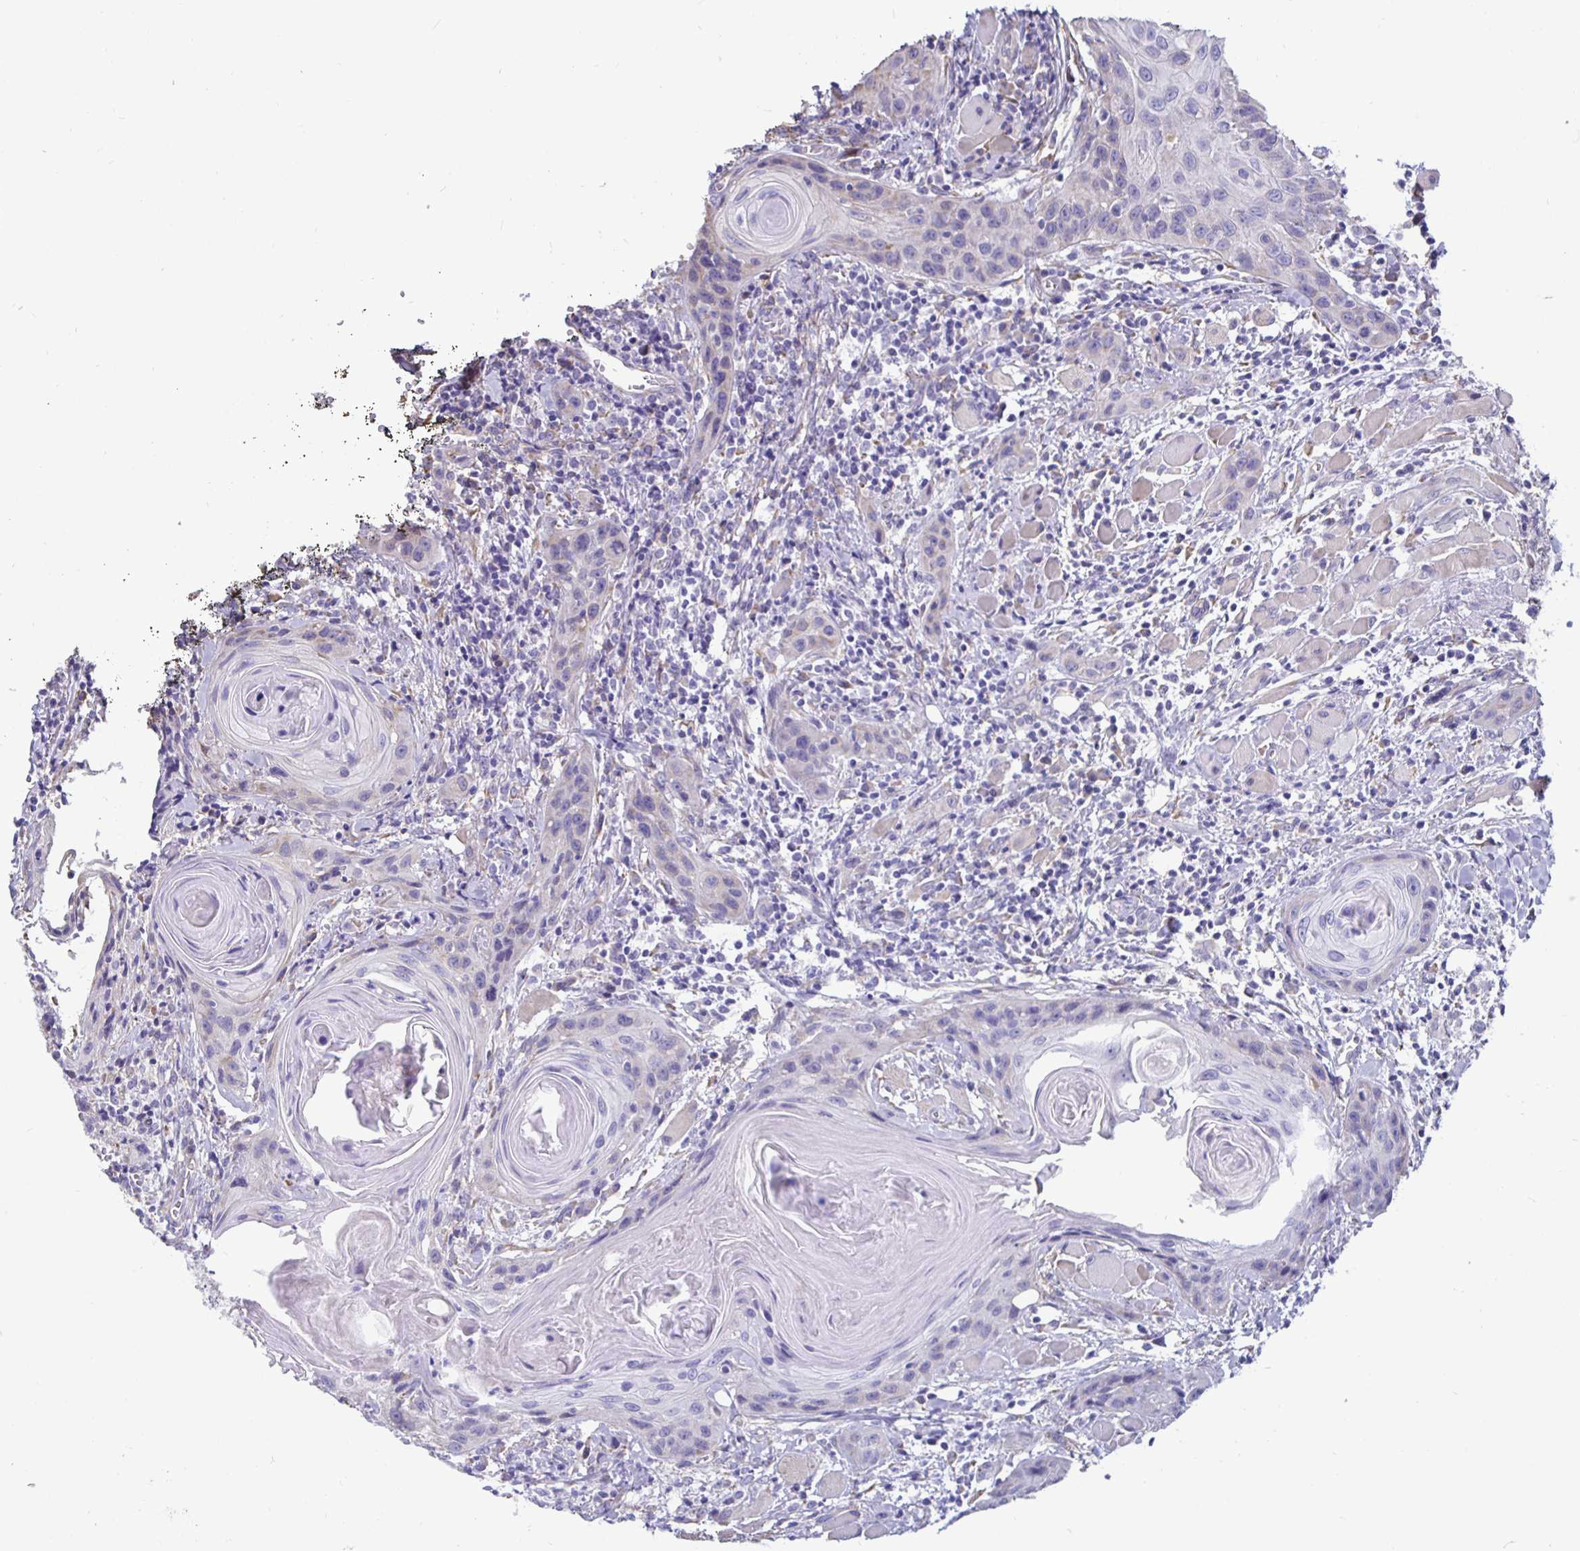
{"staining": {"intensity": "negative", "quantity": "none", "location": "none"}, "tissue": "head and neck cancer", "cell_type": "Tumor cells", "image_type": "cancer", "snomed": [{"axis": "morphology", "description": "Squamous cell carcinoma, NOS"}, {"axis": "topography", "description": "Oral tissue"}, {"axis": "topography", "description": "Head-Neck"}], "caption": "Immunohistochemical staining of head and neck cancer reveals no significant staining in tumor cells. (Immunohistochemistry (ihc), brightfield microscopy, high magnification).", "gene": "DNAI2", "patient": {"sex": "male", "age": 58}}